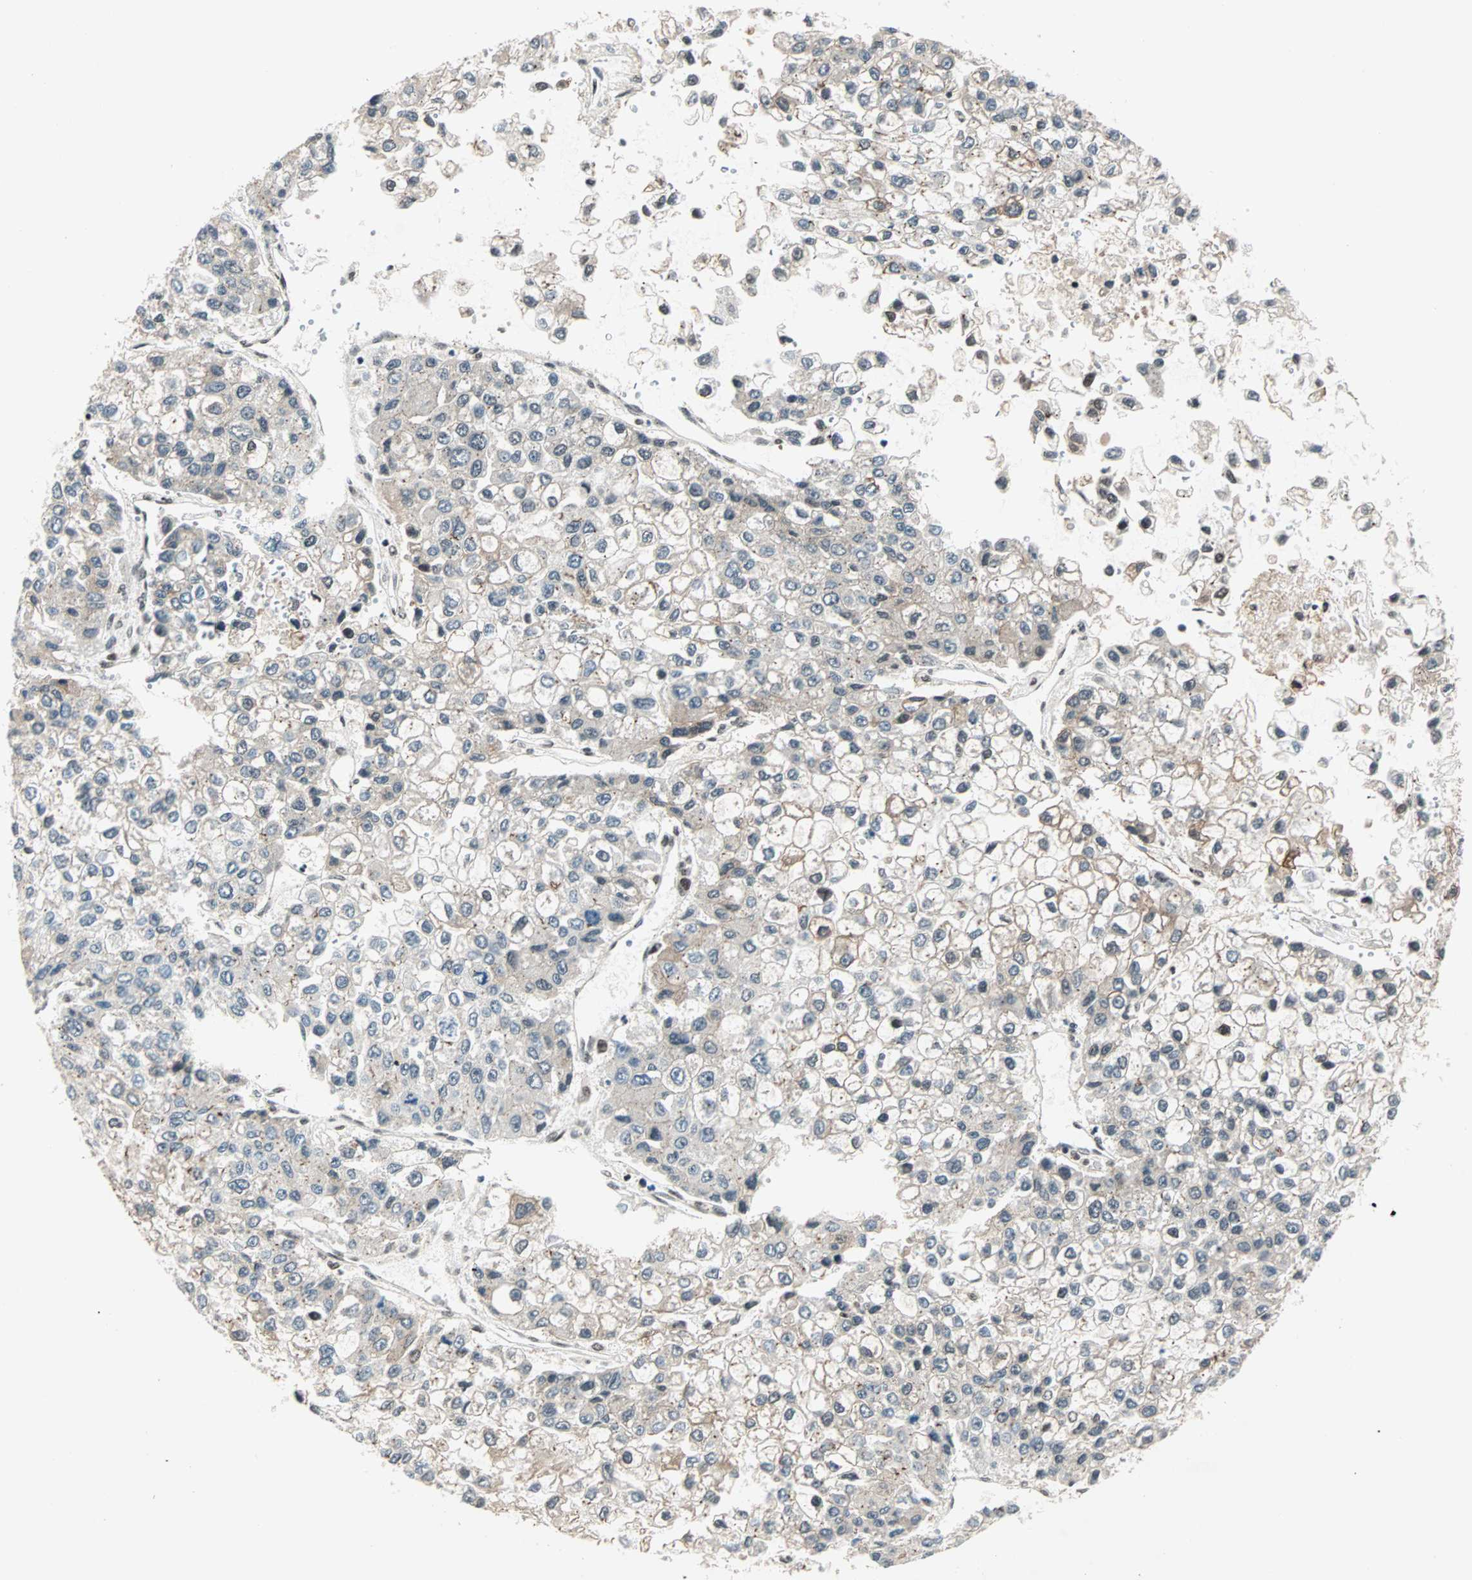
{"staining": {"intensity": "negative", "quantity": "none", "location": "none"}, "tissue": "liver cancer", "cell_type": "Tumor cells", "image_type": "cancer", "snomed": [{"axis": "morphology", "description": "Carcinoma, Hepatocellular, NOS"}, {"axis": "topography", "description": "Liver"}], "caption": "Liver cancer was stained to show a protein in brown. There is no significant positivity in tumor cells.", "gene": "BLM", "patient": {"sex": "female", "age": 66}}